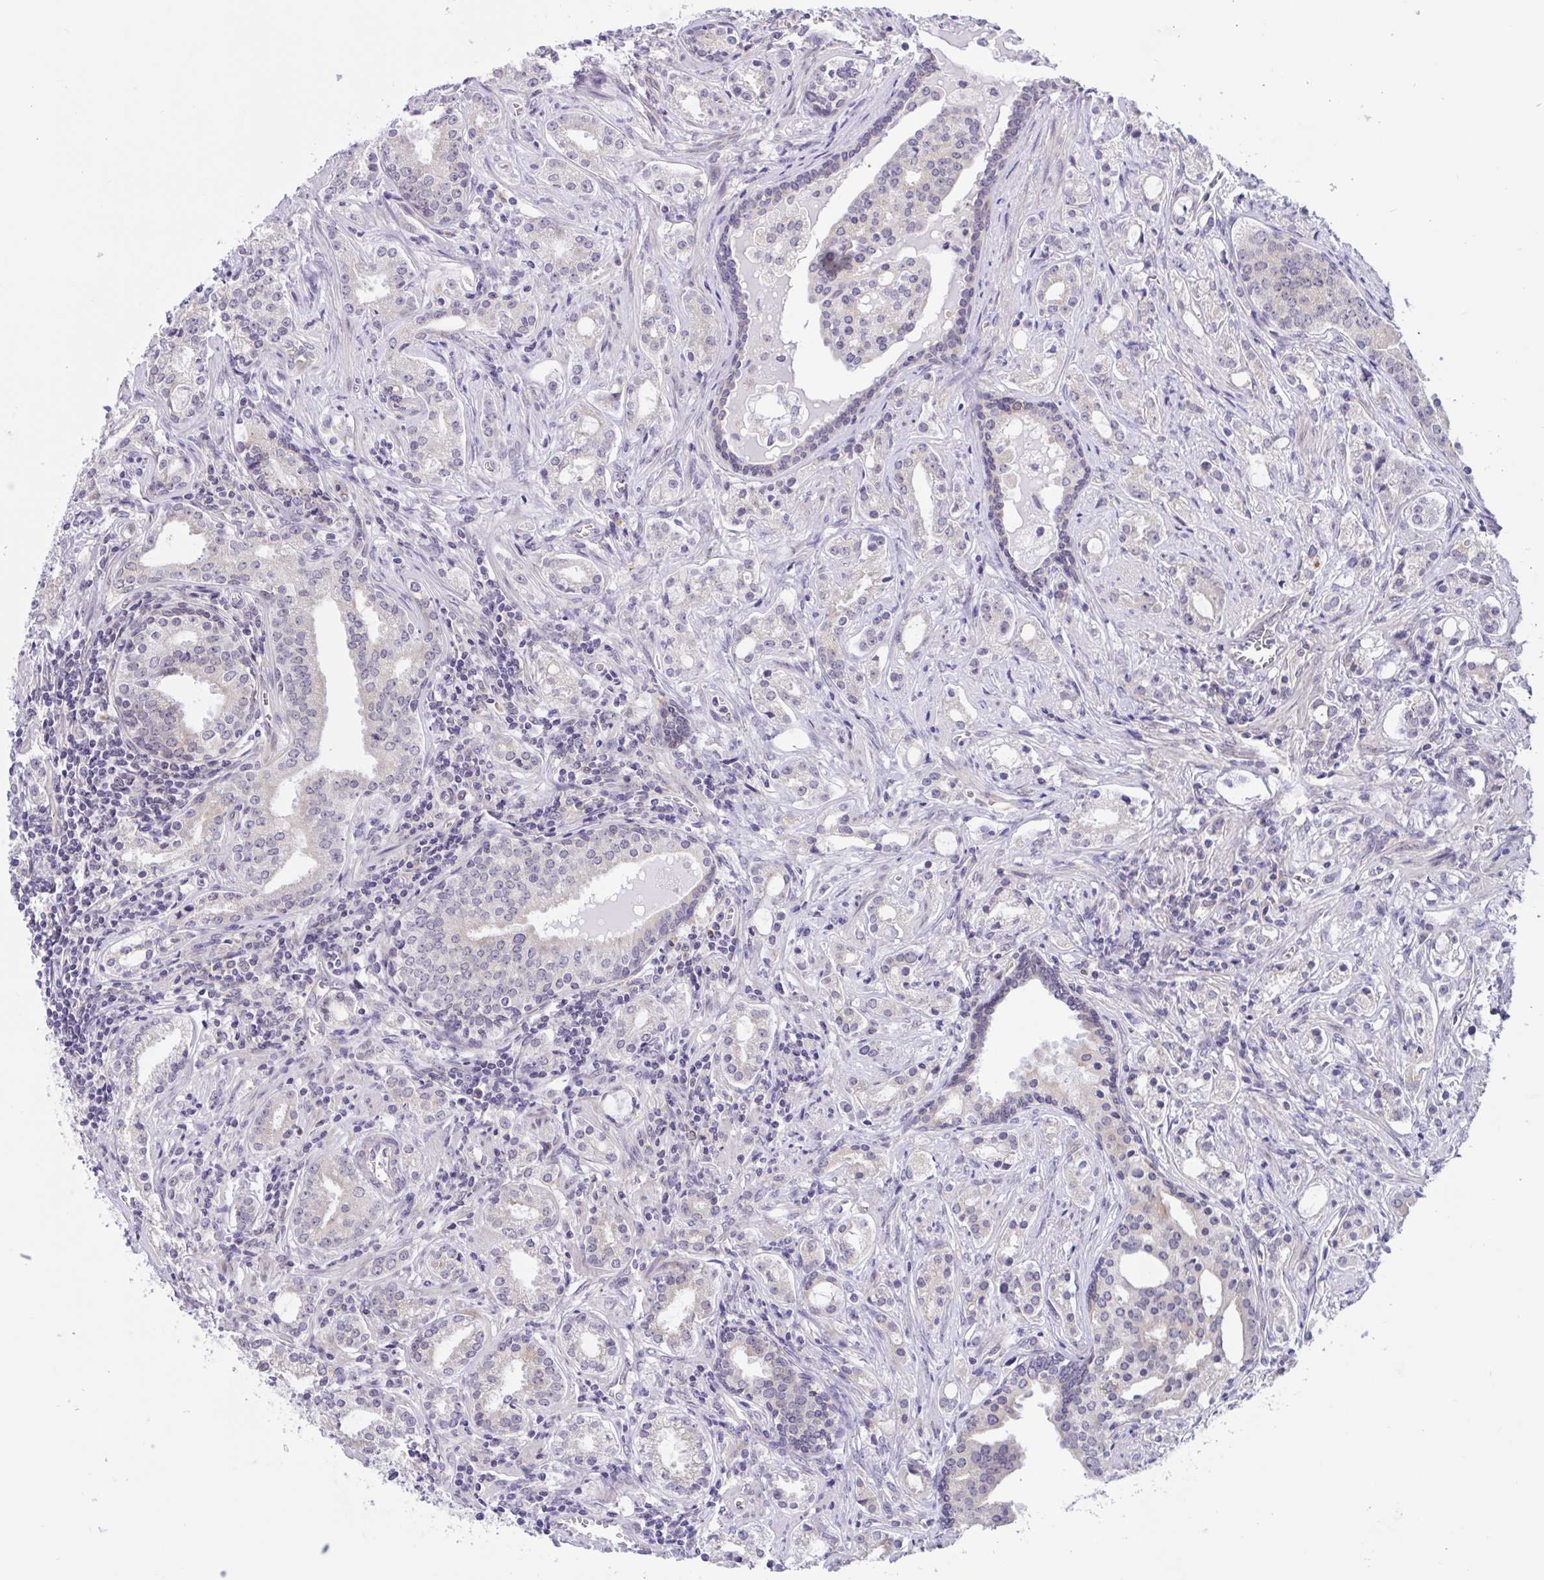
{"staining": {"intensity": "negative", "quantity": "none", "location": "none"}, "tissue": "prostate cancer", "cell_type": "Tumor cells", "image_type": "cancer", "snomed": [{"axis": "morphology", "description": "Adenocarcinoma, Medium grade"}, {"axis": "topography", "description": "Prostate"}], "caption": "There is no significant positivity in tumor cells of medium-grade adenocarcinoma (prostate).", "gene": "CAMLG", "patient": {"sex": "male", "age": 57}}